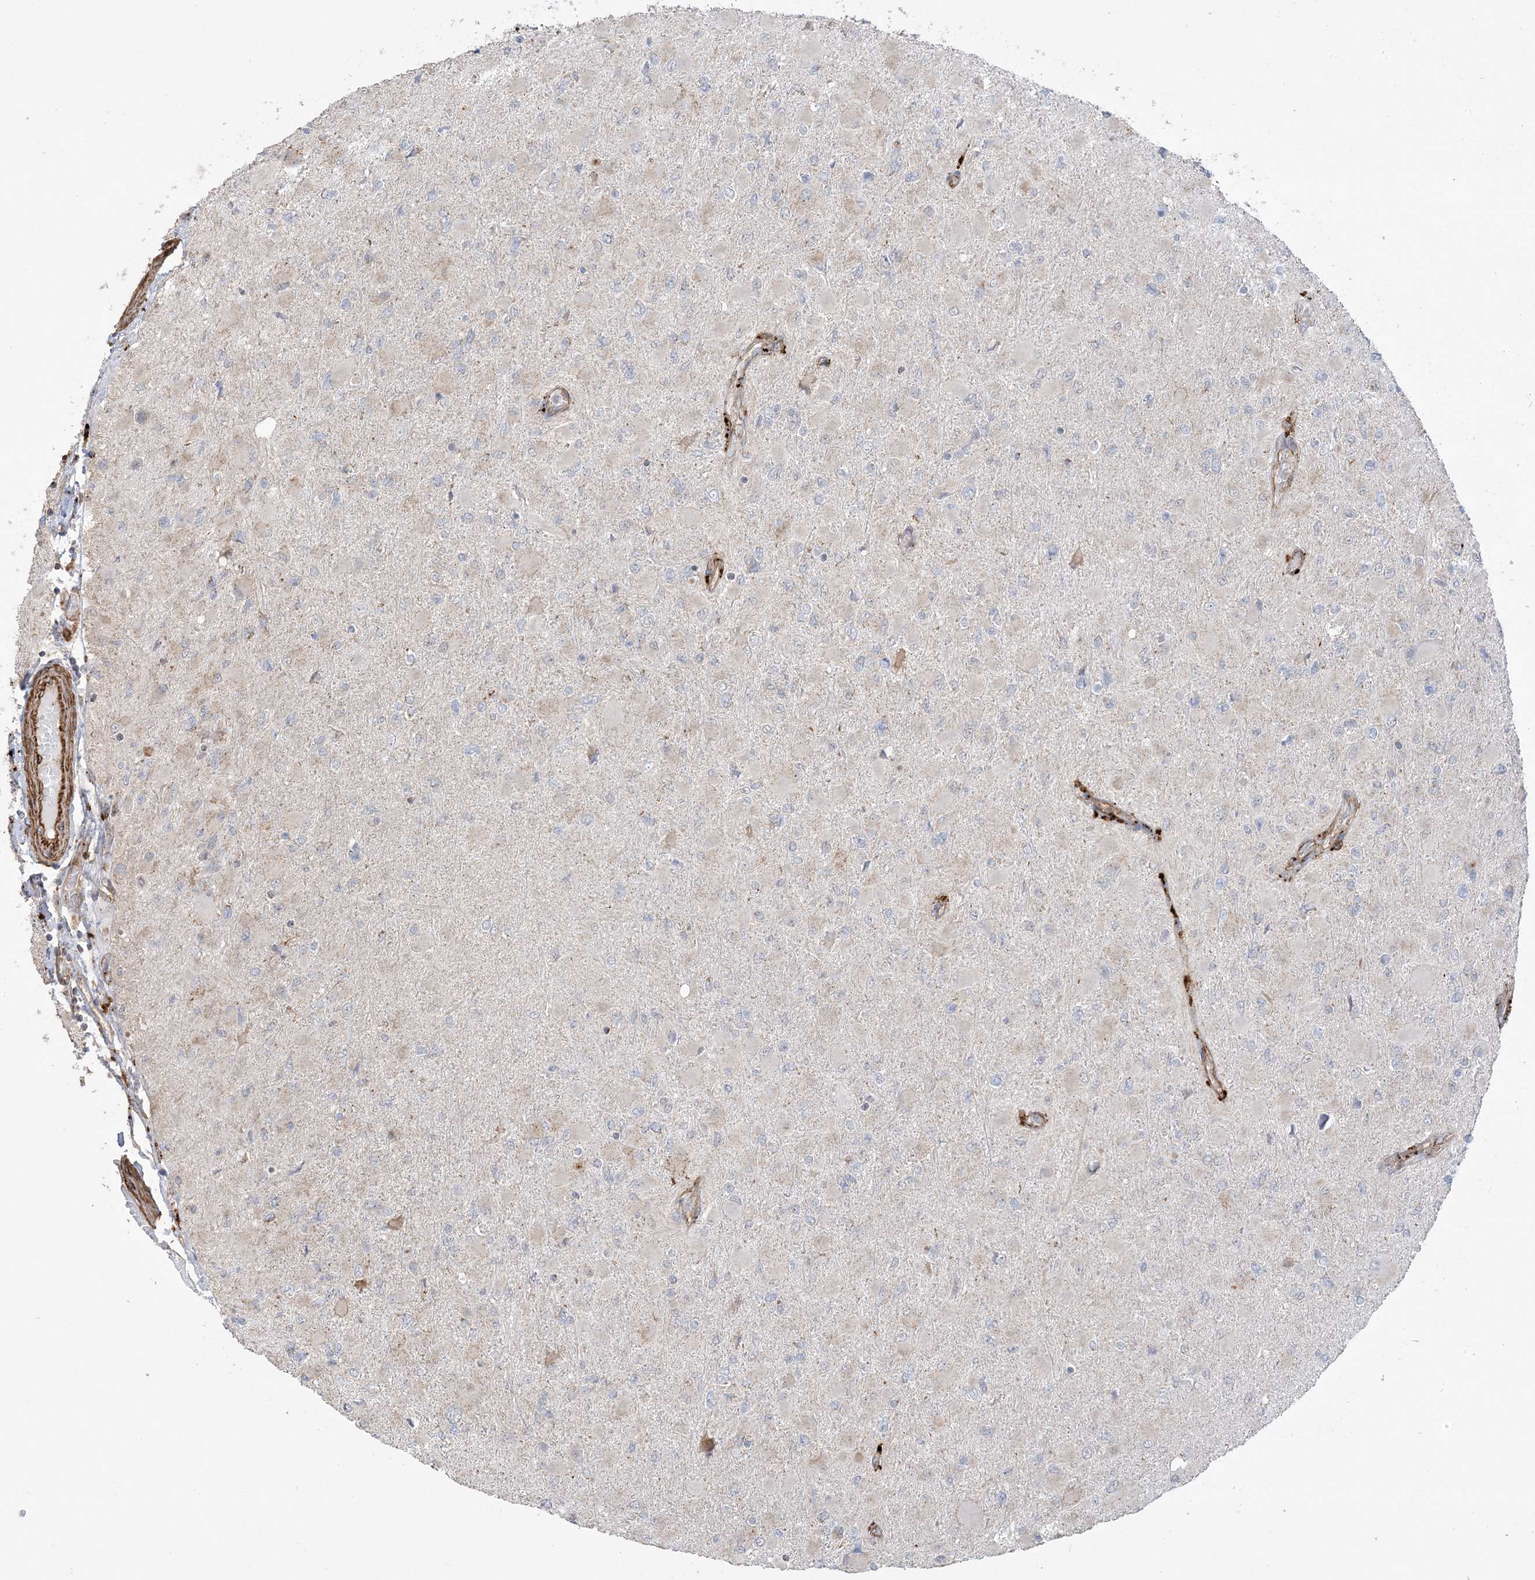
{"staining": {"intensity": "negative", "quantity": "none", "location": "none"}, "tissue": "glioma", "cell_type": "Tumor cells", "image_type": "cancer", "snomed": [{"axis": "morphology", "description": "Glioma, malignant, High grade"}, {"axis": "topography", "description": "Cerebral cortex"}], "caption": "Immunohistochemistry (IHC) micrograph of neoplastic tissue: human glioma stained with DAB (3,3'-diaminobenzidine) displays no significant protein expression in tumor cells.", "gene": "AGA", "patient": {"sex": "female", "age": 36}}